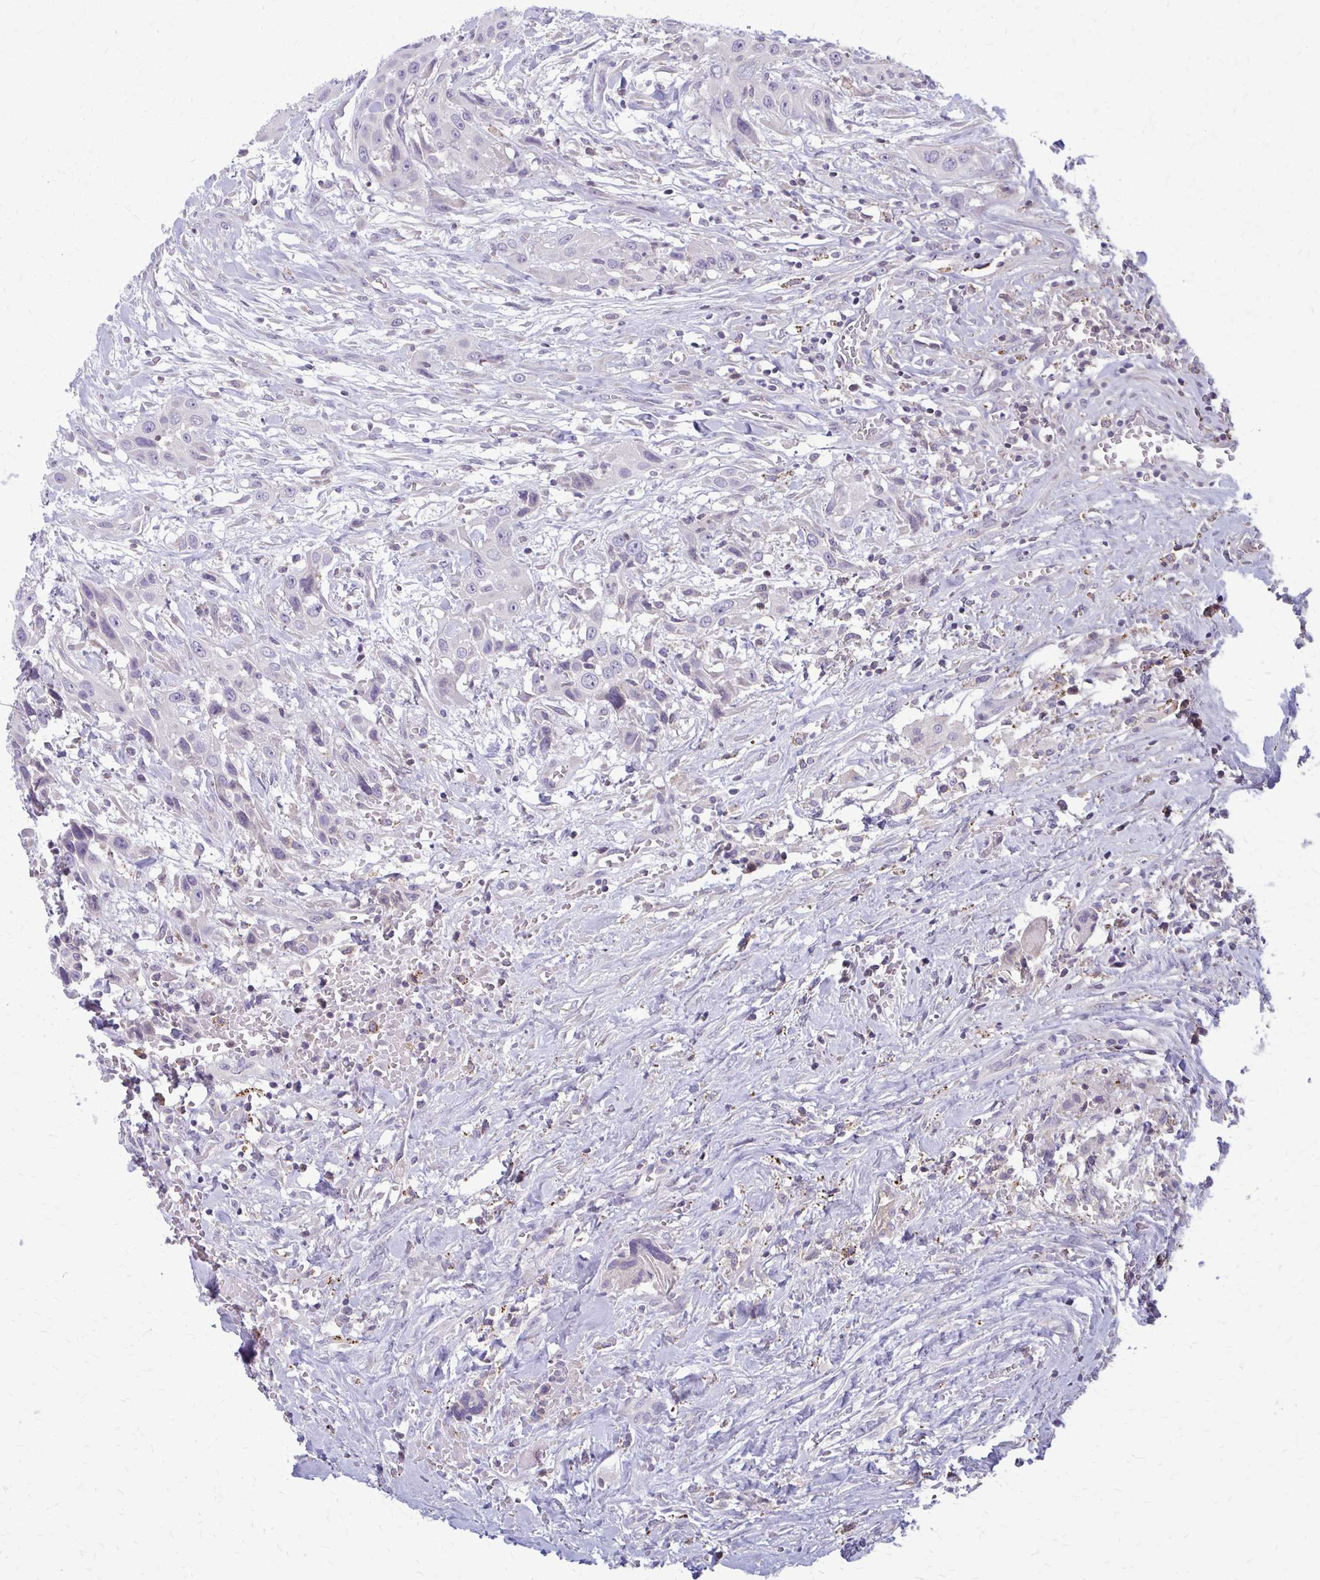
{"staining": {"intensity": "negative", "quantity": "none", "location": "none"}, "tissue": "head and neck cancer", "cell_type": "Tumor cells", "image_type": "cancer", "snomed": [{"axis": "morphology", "description": "Squamous cell carcinoma, NOS"}, {"axis": "topography", "description": "Head-Neck"}], "caption": "Immunohistochemical staining of human head and neck squamous cell carcinoma shows no significant staining in tumor cells.", "gene": "MCRIP2", "patient": {"sex": "male", "age": 81}}